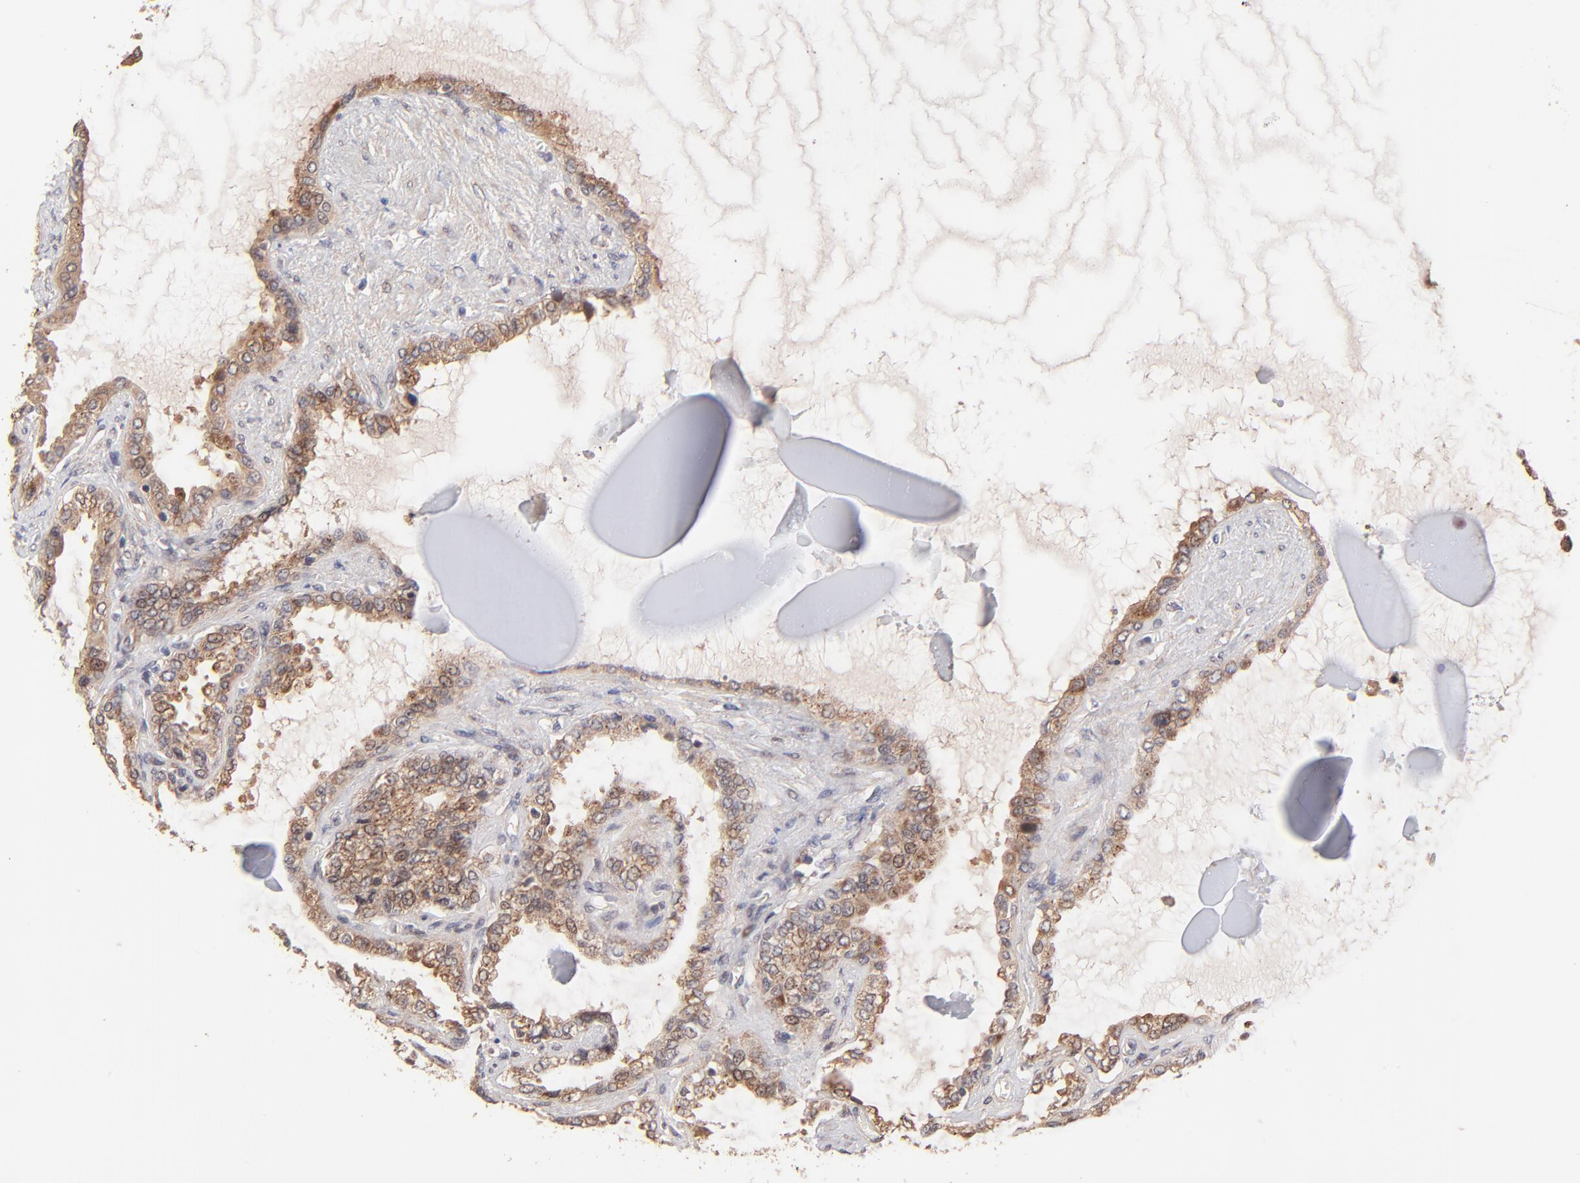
{"staining": {"intensity": "moderate", "quantity": ">75%", "location": "cytoplasmic/membranous"}, "tissue": "seminal vesicle", "cell_type": "Glandular cells", "image_type": "normal", "snomed": [{"axis": "morphology", "description": "Normal tissue, NOS"}, {"axis": "morphology", "description": "Inflammation, NOS"}, {"axis": "topography", "description": "Urinary bladder"}, {"axis": "topography", "description": "Prostate"}, {"axis": "topography", "description": "Seminal veicle"}], "caption": "Immunohistochemical staining of unremarkable human seminal vesicle demonstrates >75% levels of moderate cytoplasmic/membranous protein positivity in approximately >75% of glandular cells. The staining was performed using DAB, with brown indicating positive protein expression. Nuclei are stained blue with hematoxylin.", "gene": "BAIAP2L2", "patient": {"sex": "male", "age": 82}}